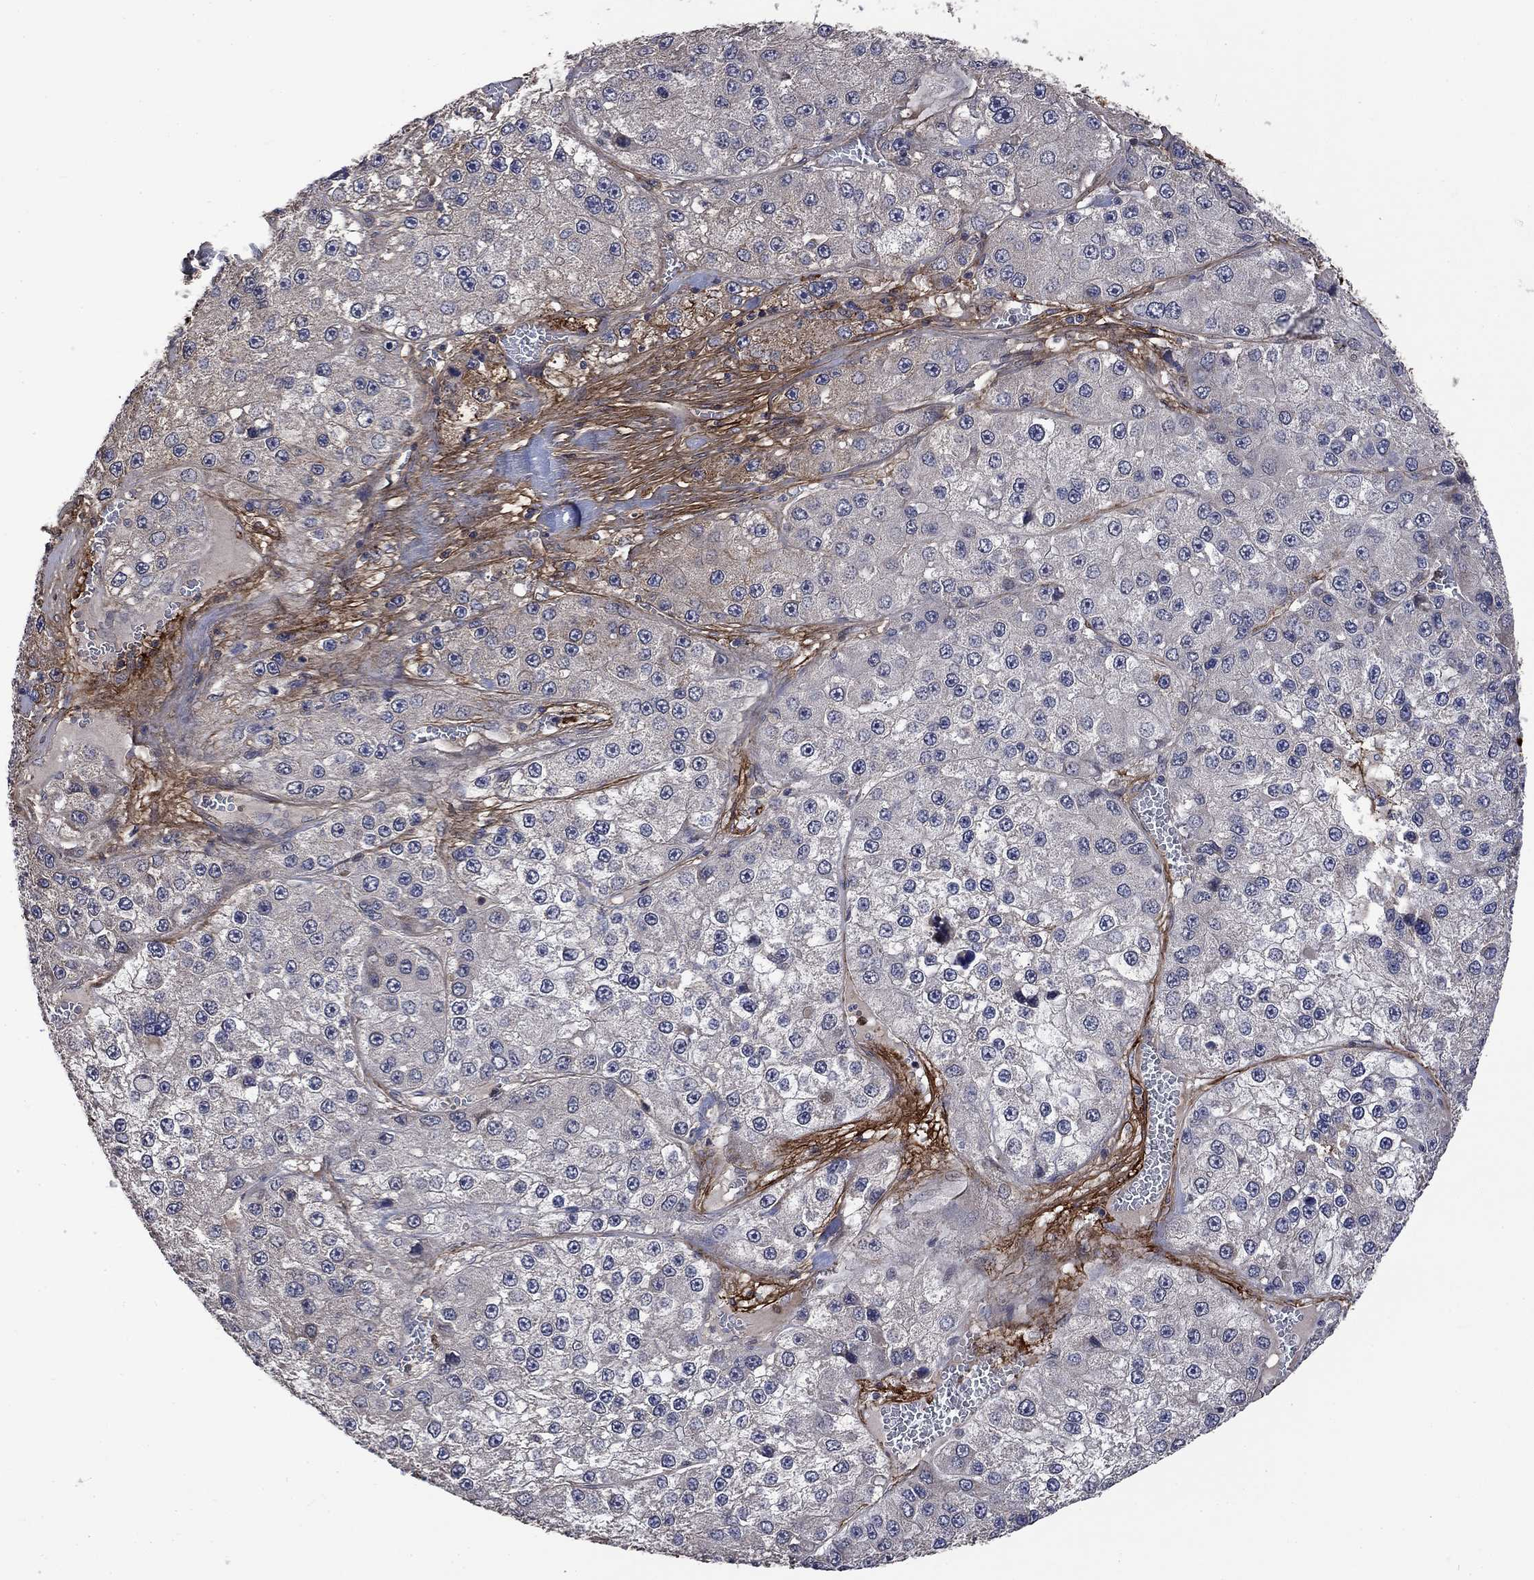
{"staining": {"intensity": "negative", "quantity": "none", "location": "none"}, "tissue": "liver cancer", "cell_type": "Tumor cells", "image_type": "cancer", "snomed": [{"axis": "morphology", "description": "Carcinoma, Hepatocellular, NOS"}, {"axis": "topography", "description": "Liver"}], "caption": "Immunohistochemical staining of human hepatocellular carcinoma (liver) demonstrates no significant expression in tumor cells. (DAB (3,3'-diaminobenzidine) IHC, high magnification).", "gene": "VCAN", "patient": {"sex": "female", "age": 73}}